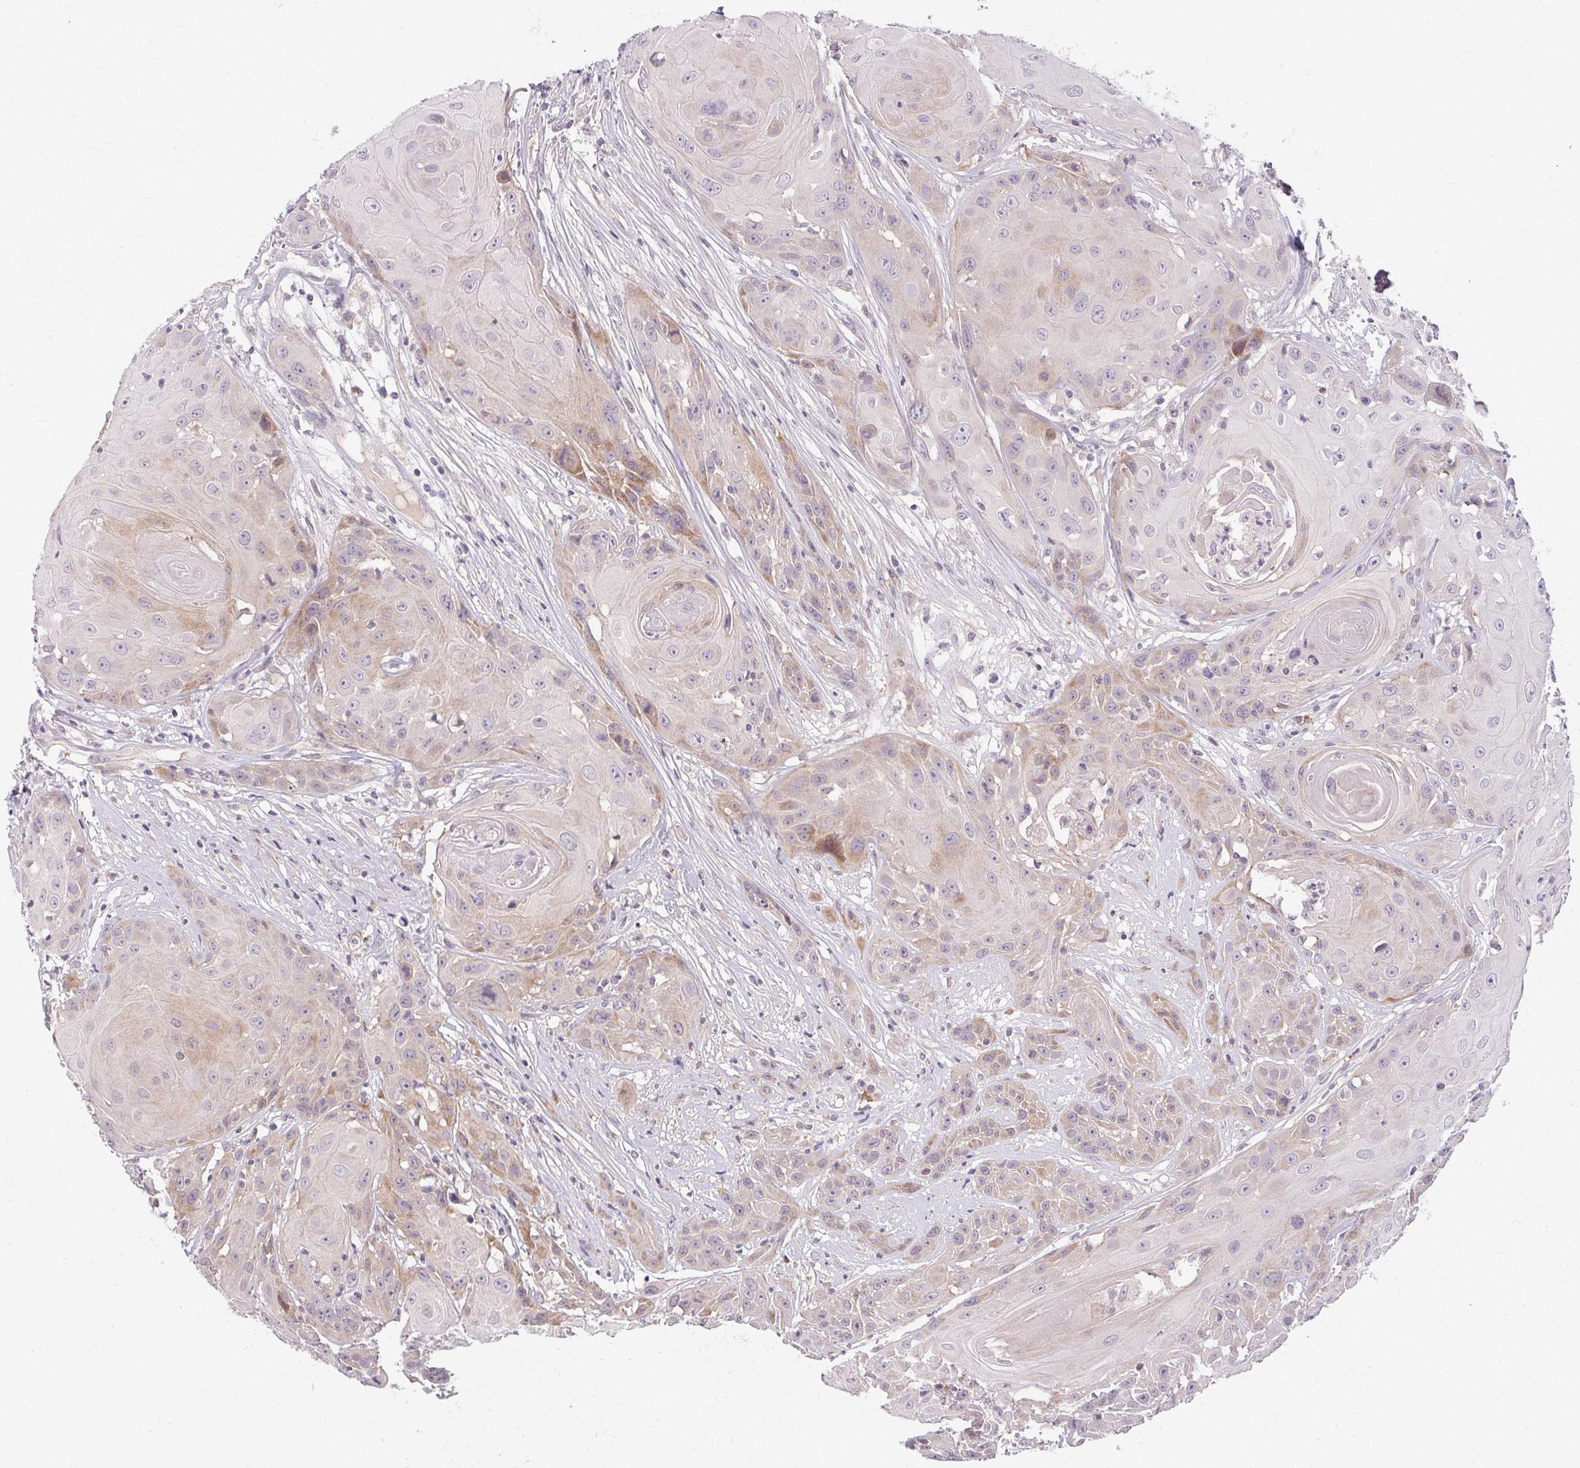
{"staining": {"intensity": "weak", "quantity": "<25%", "location": "cytoplasmic/membranous"}, "tissue": "head and neck cancer", "cell_type": "Tumor cells", "image_type": "cancer", "snomed": [{"axis": "morphology", "description": "Squamous cell carcinoma, NOS"}, {"axis": "topography", "description": "Skin"}, {"axis": "topography", "description": "Head-Neck"}], "caption": "An image of human head and neck squamous cell carcinoma is negative for staining in tumor cells.", "gene": "TMEM52B", "patient": {"sex": "male", "age": 80}}